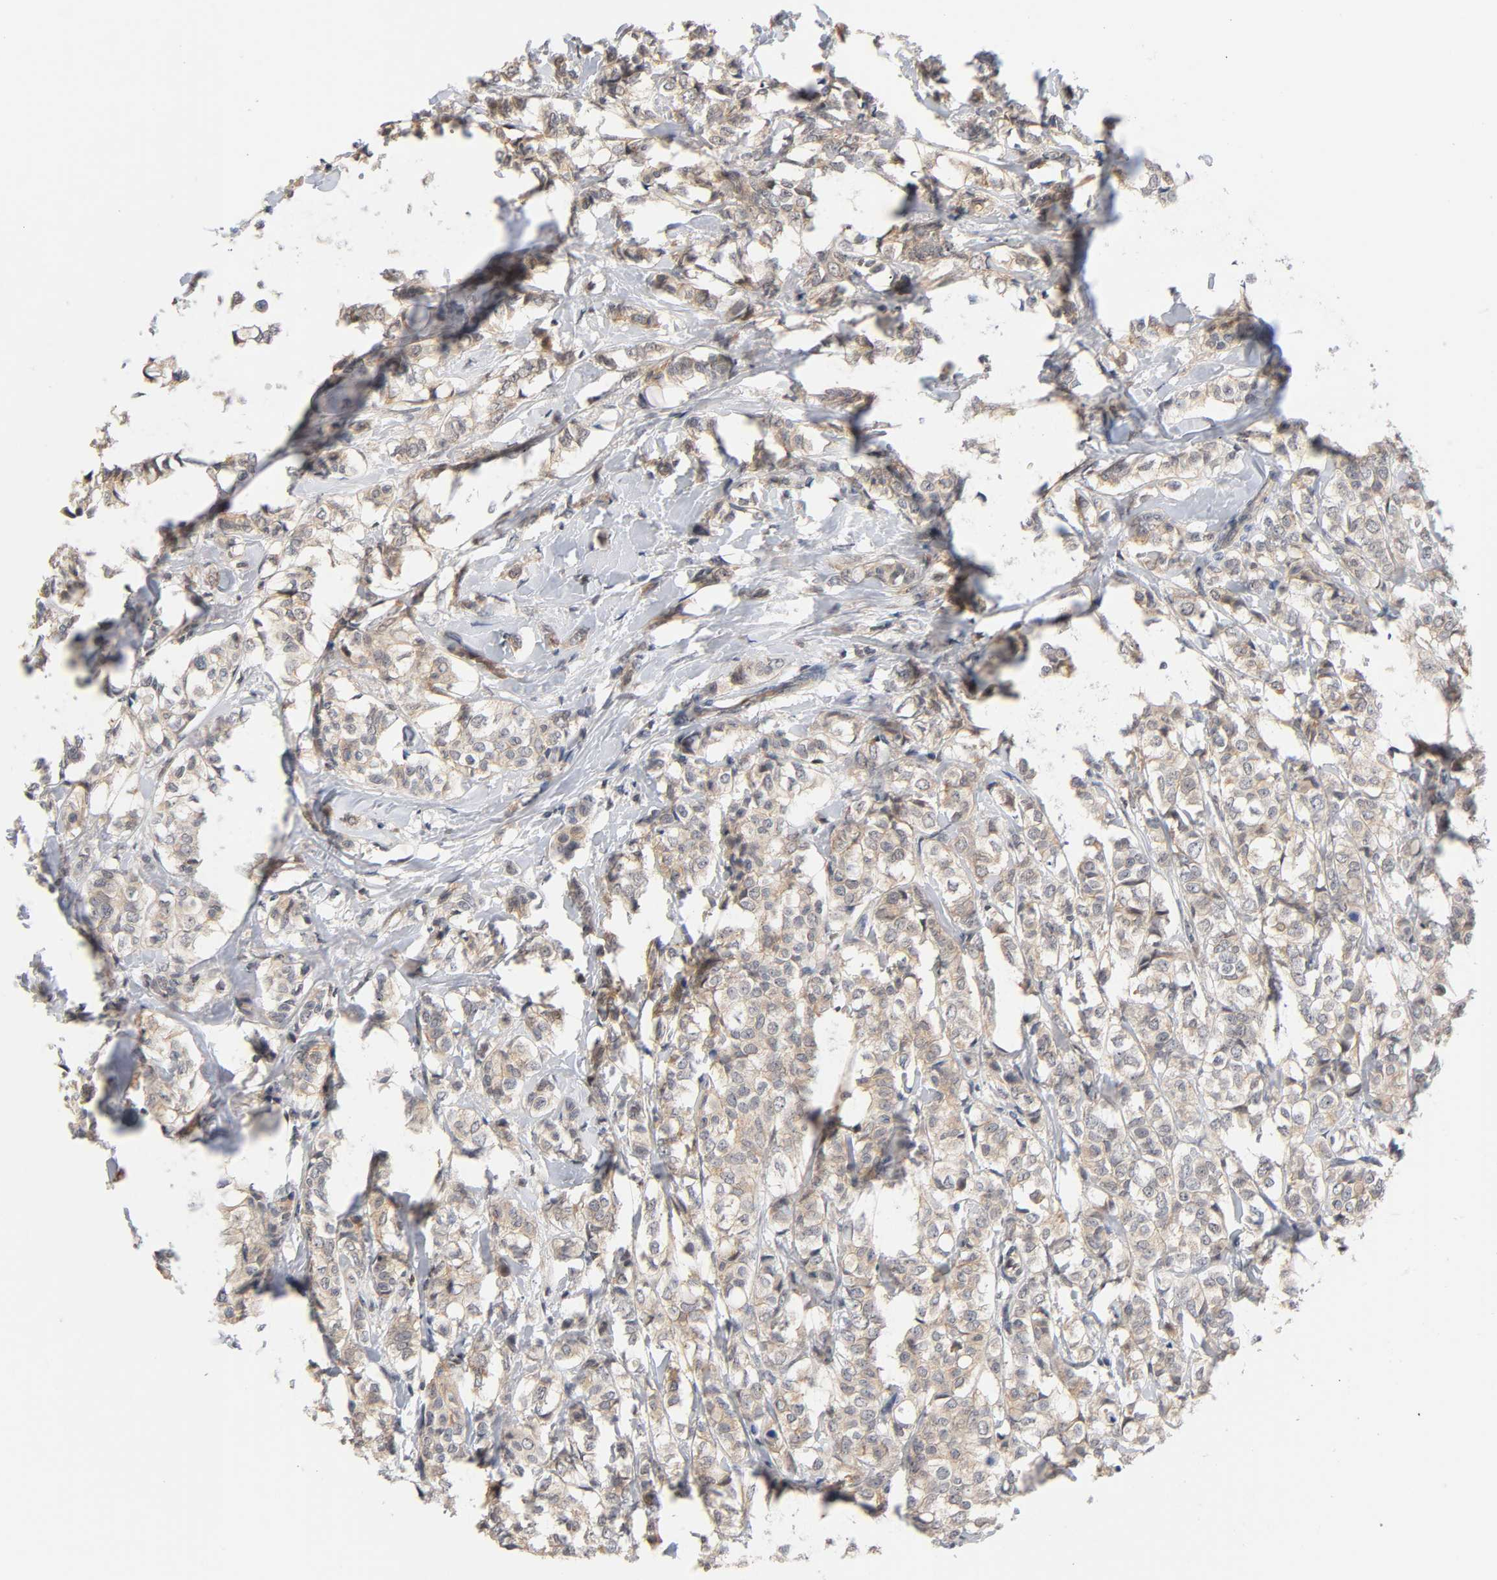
{"staining": {"intensity": "weak", "quantity": ">75%", "location": "cytoplasmic/membranous"}, "tissue": "breast cancer", "cell_type": "Tumor cells", "image_type": "cancer", "snomed": [{"axis": "morphology", "description": "Lobular carcinoma"}, {"axis": "topography", "description": "Breast"}], "caption": "A low amount of weak cytoplasmic/membranous staining is seen in approximately >75% of tumor cells in breast cancer (lobular carcinoma) tissue.", "gene": "PRKAB1", "patient": {"sex": "female", "age": 60}}